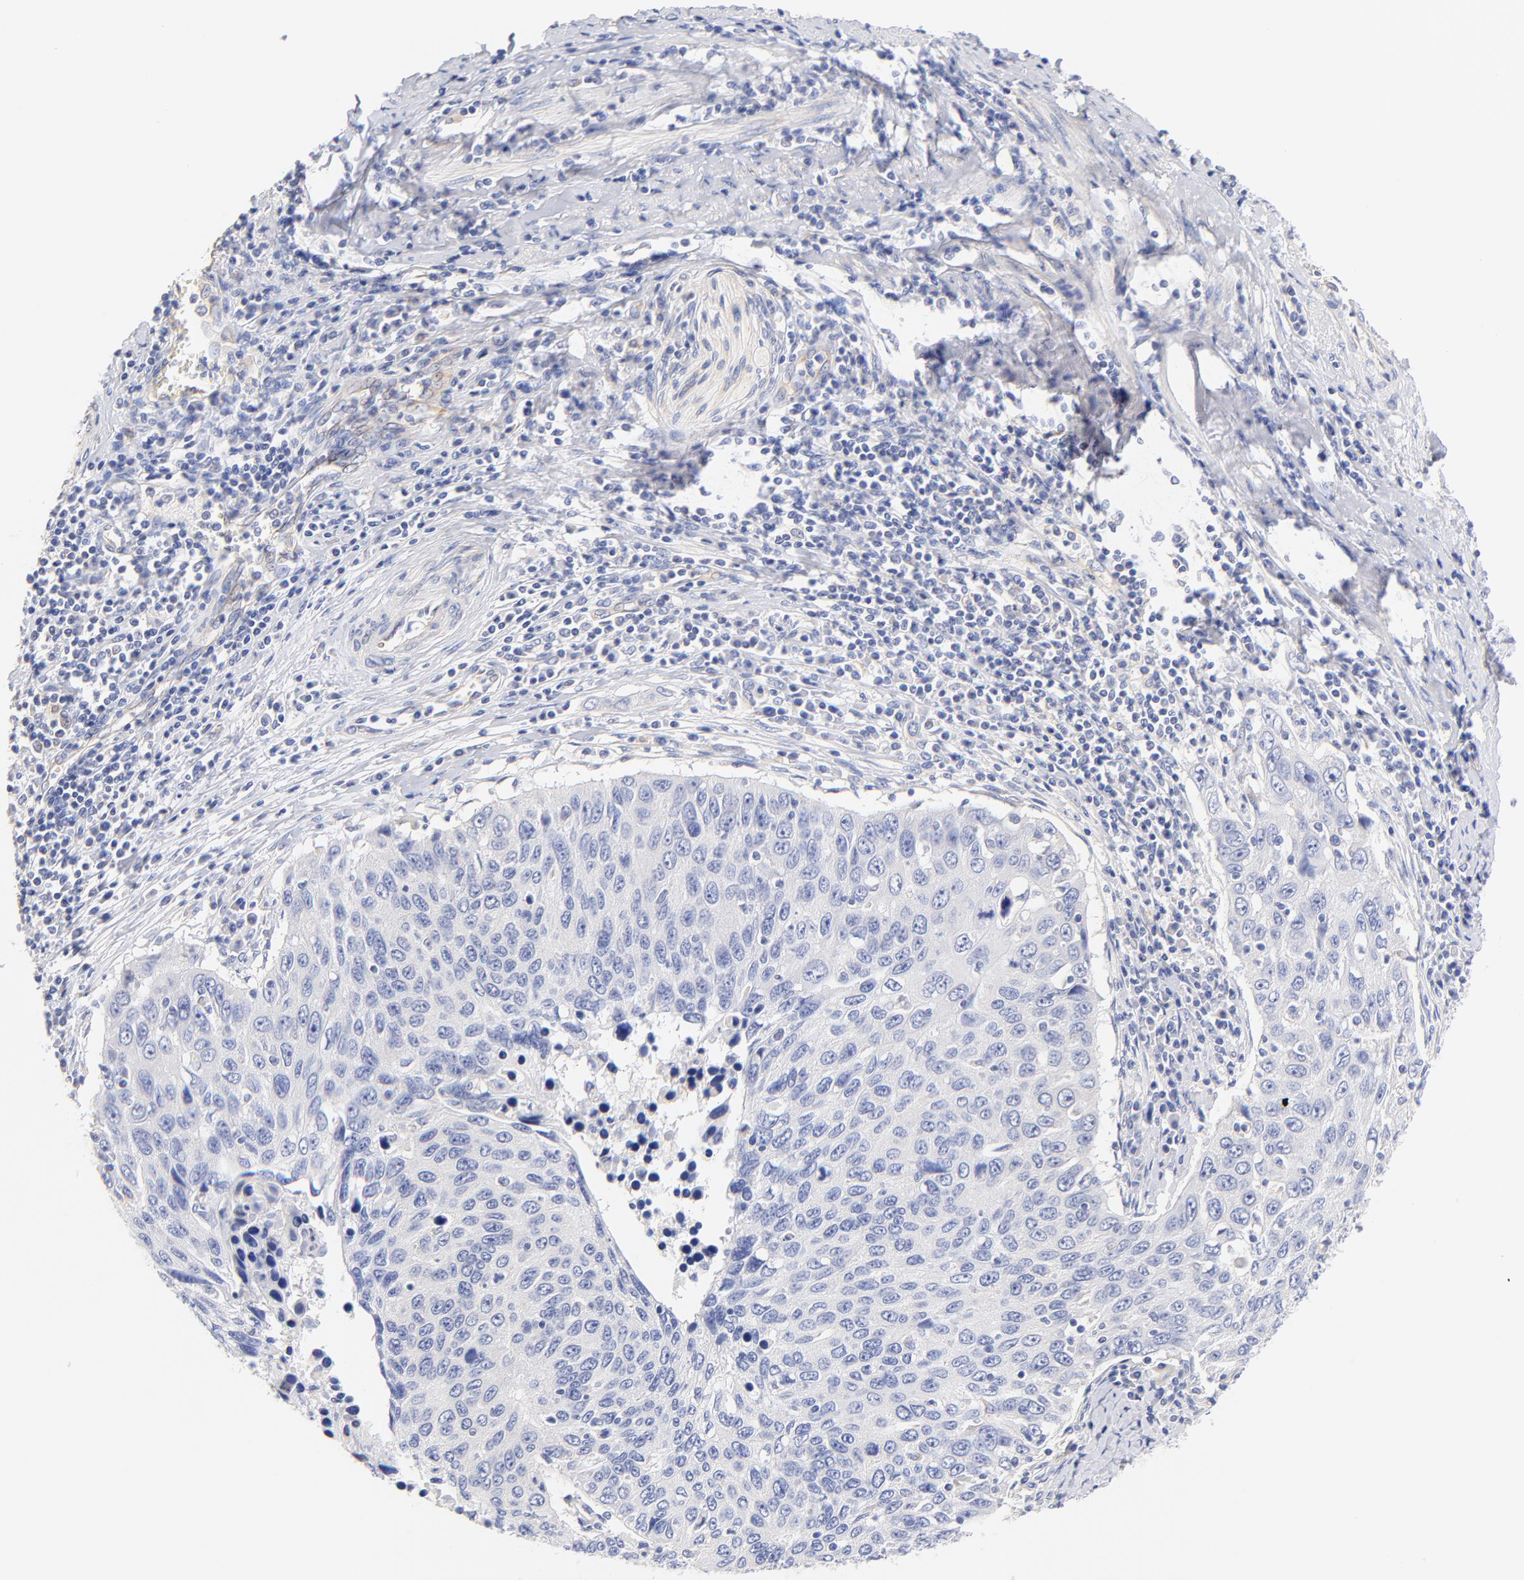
{"staining": {"intensity": "negative", "quantity": "none", "location": "none"}, "tissue": "cervical cancer", "cell_type": "Tumor cells", "image_type": "cancer", "snomed": [{"axis": "morphology", "description": "Squamous cell carcinoma, NOS"}, {"axis": "topography", "description": "Cervix"}], "caption": "There is no significant expression in tumor cells of cervical cancer (squamous cell carcinoma).", "gene": "HS3ST1", "patient": {"sex": "female", "age": 53}}